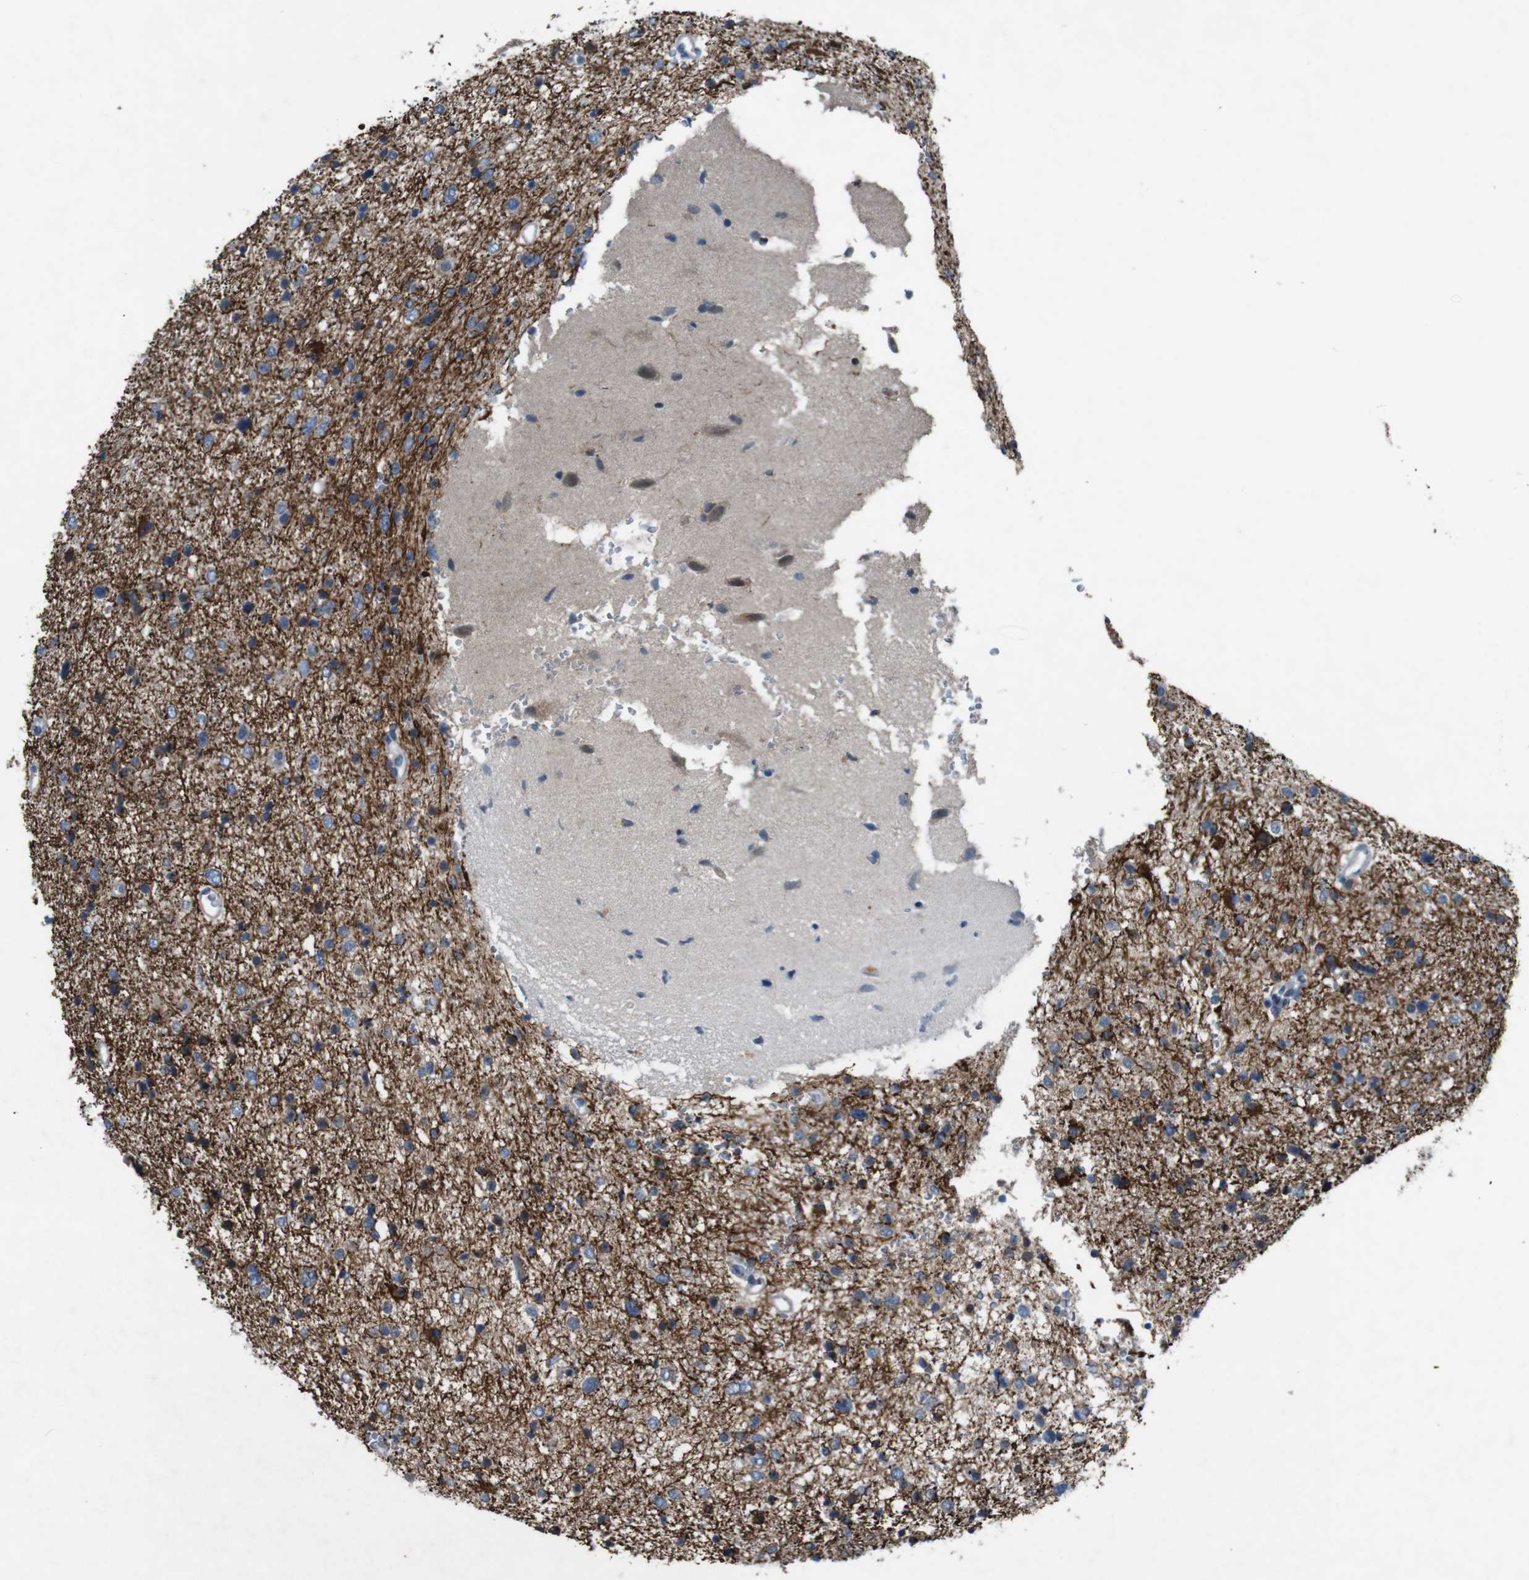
{"staining": {"intensity": "negative", "quantity": "none", "location": "none"}, "tissue": "glioma", "cell_type": "Tumor cells", "image_type": "cancer", "snomed": [{"axis": "morphology", "description": "Glioma, malignant, Low grade"}, {"axis": "topography", "description": "Brain"}], "caption": "DAB (3,3'-diaminobenzidine) immunohistochemical staining of glioma exhibits no significant staining in tumor cells.", "gene": "MOGAT3", "patient": {"sex": "female", "age": 37}}